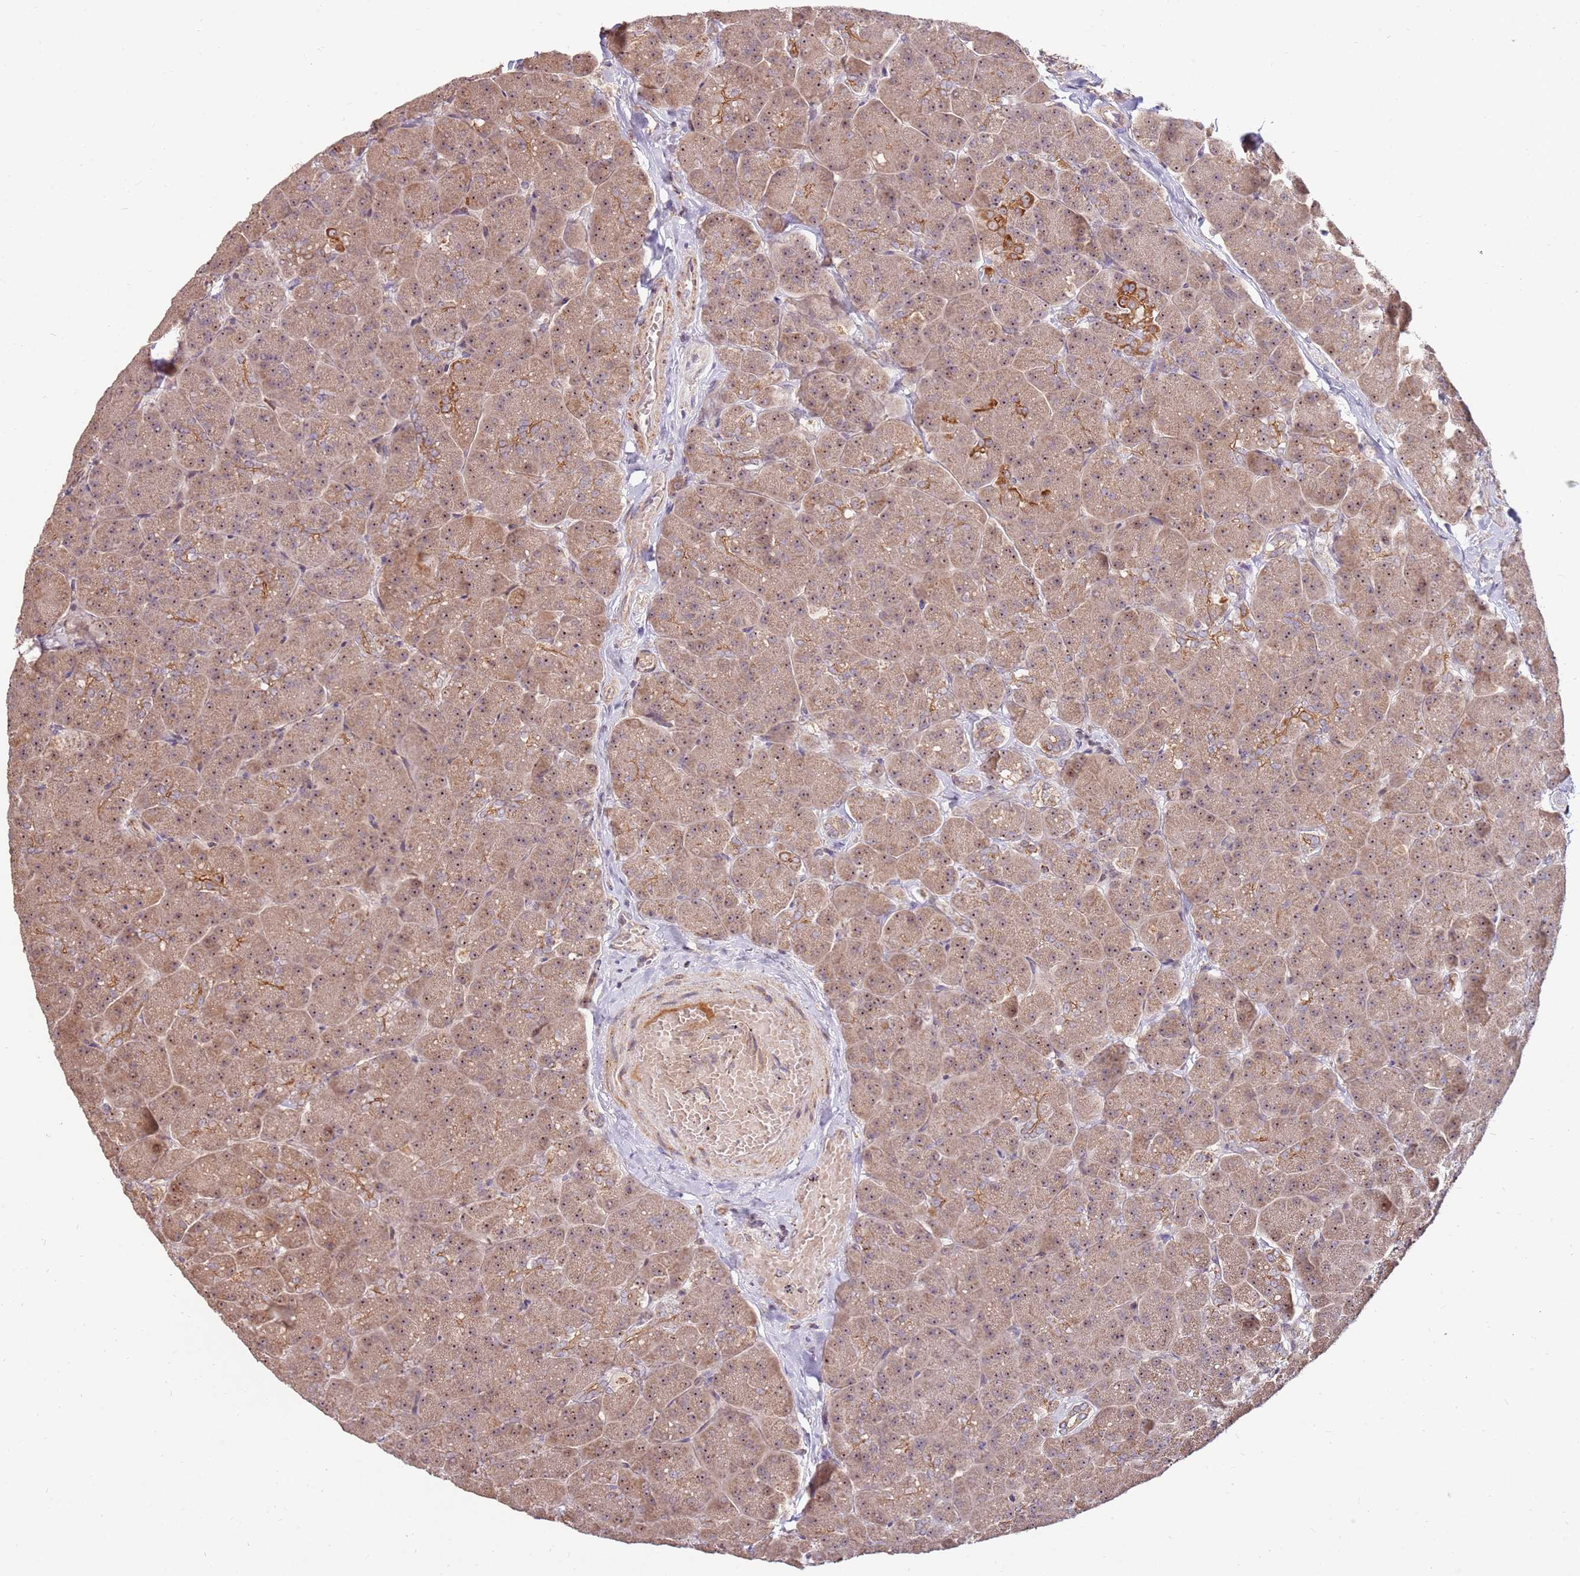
{"staining": {"intensity": "moderate", "quantity": ">75%", "location": "cytoplasmic/membranous,nuclear"}, "tissue": "pancreas", "cell_type": "Exocrine glandular cells", "image_type": "normal", "snomed": [{"axis": "morphology", "description": "Normal tissue, NOS"}, {"axis": "topography", "description": "Pancreas"}, {"axis": "topography", "description": "Peripheral nerve tissue"}], "caption": "Immunohistochemistry (IHC) image of normal pancreas: pancreas stained using IHC shows medium levels of moderate protein expression localized specifically in the cytoplasmic/membranous,nuclear of exocrine glandular cells, appearing as a cytoplasmic/membranous,nuclear brown color.", "gene": "KIF25", "patient": {"sex": "male", "age": 54}}